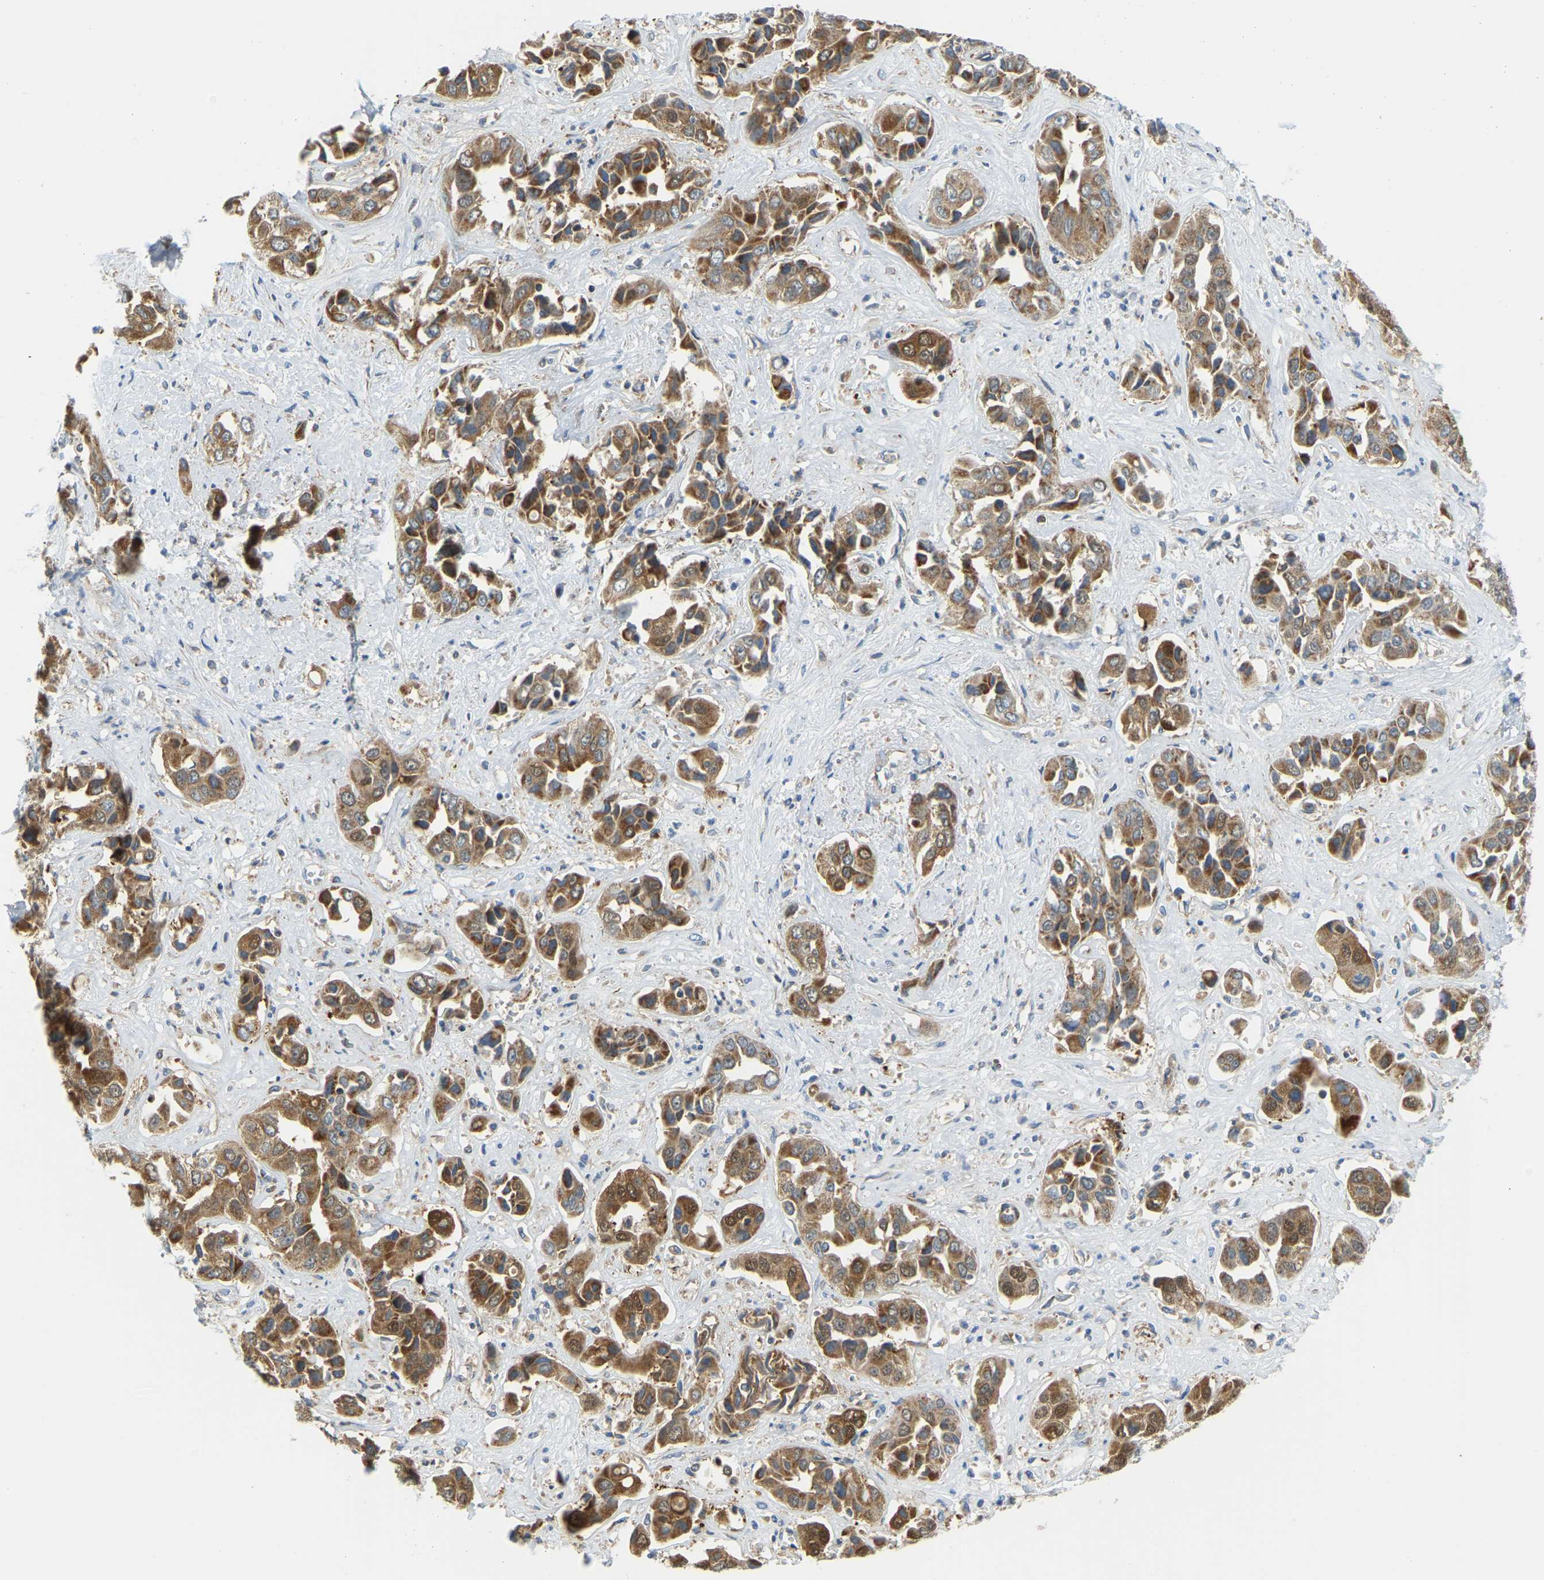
{"staining": {"intensity": "moderate", "quantity": ">75%", "location": "cytoplasmic/membranous"}, "tissue": "liver cancer", "cell_type": "Tumor cells", "image_type": "cancer", "snomed": [{"axis": "morphology", "description": "Cholangiocarcinoma"}, {"axis": "topography", "description": "Liver"}], "caption": "The histopathology image reveals a brown stain indicating the presence of a protein in the cytoplasmic/membranous of tumor cells in liver cholangiocarcinoma.", "gene": "GDA", "patient": {"sex": "female", "age": 52}}